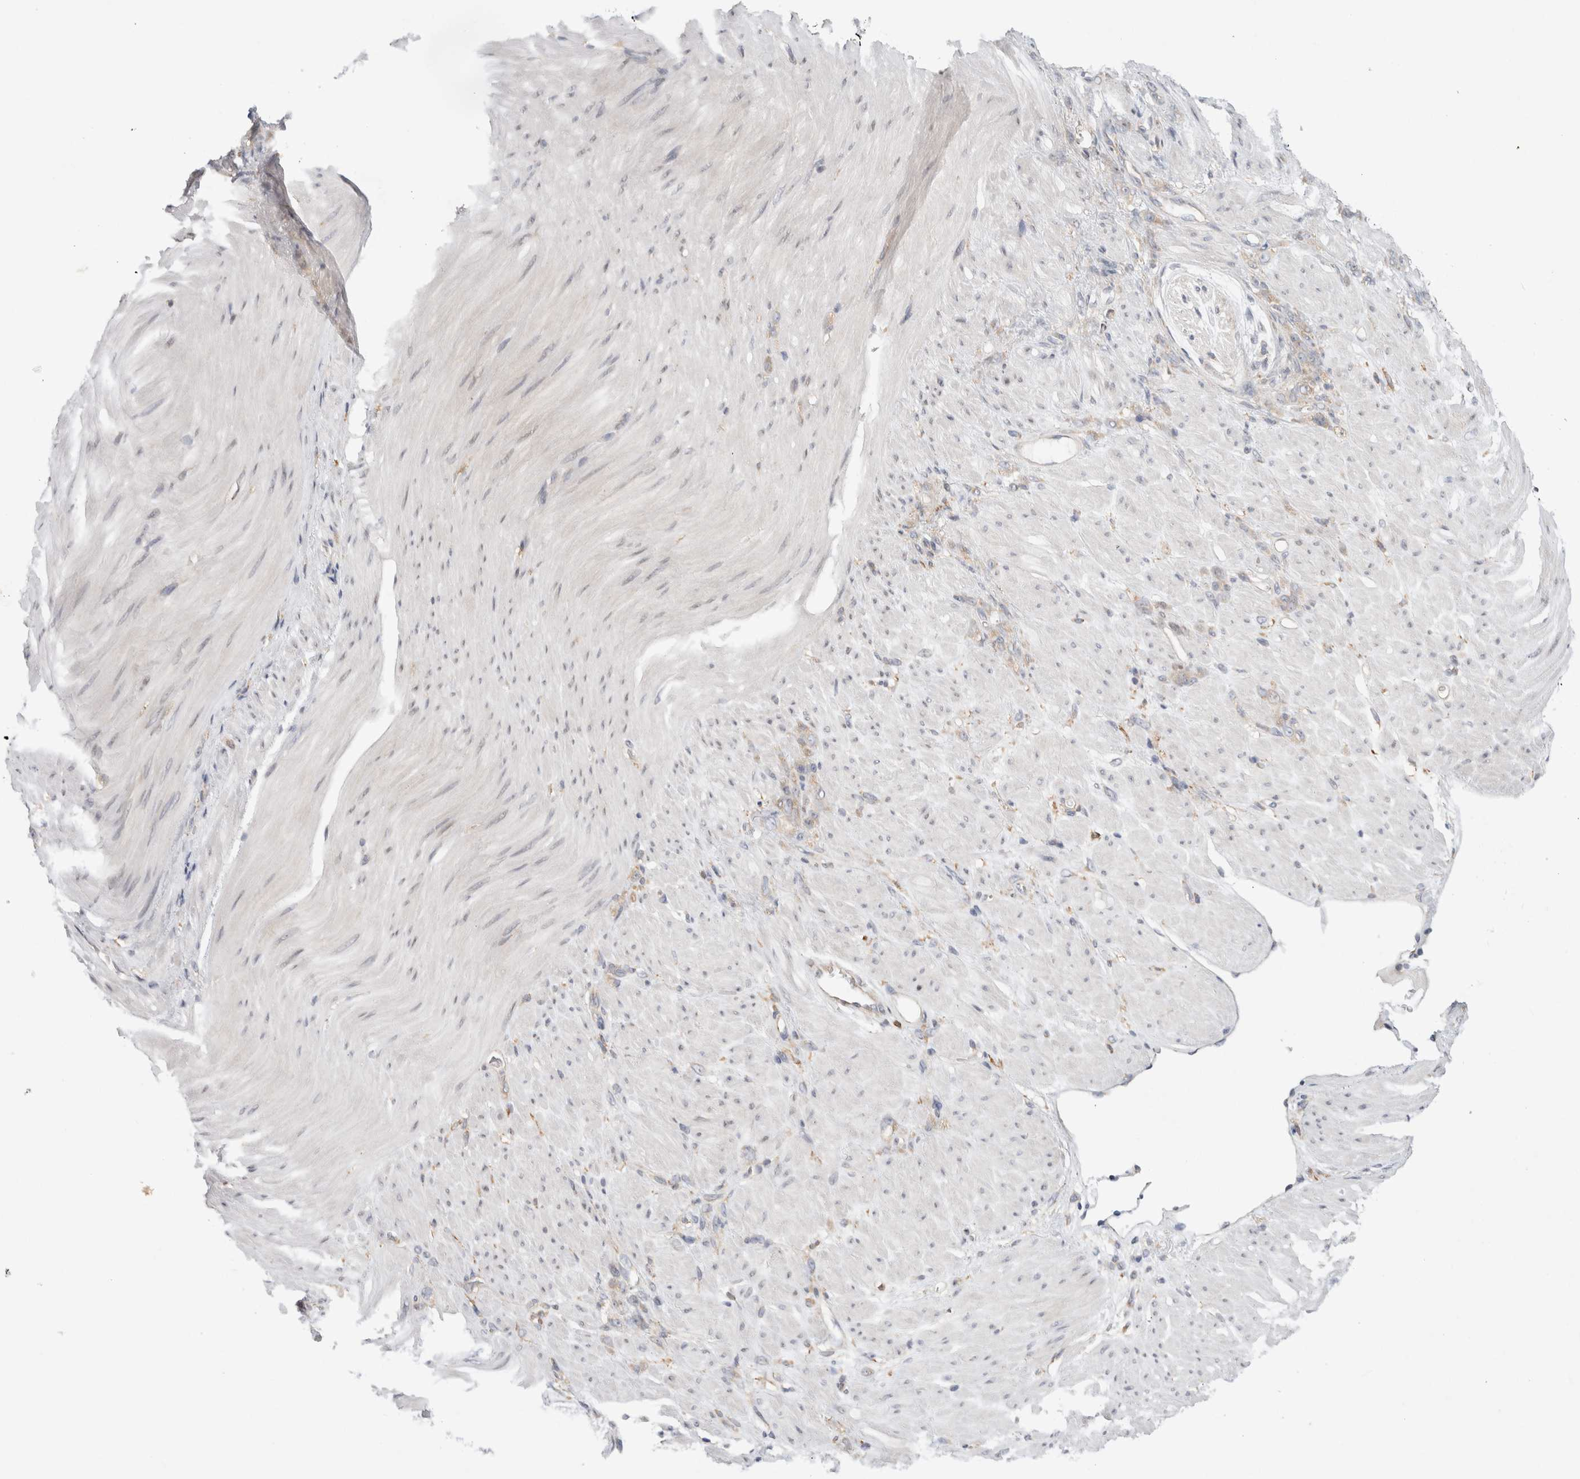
{"staining": {"intensity": "weak", "quantity": "<25%", "location": "cytoplasmic/membranous"}, "tissue": "stomach cancer", "cell_type": "Tumor cells", "image_type": "cancer", "snomed": [{"axis": "morphology", "description": "Normal tissue, NOS"}, {"axis": "morphology", "description": "Adenocarcinoma, NOS"}, {"axis": "topography", "description": "Stomach"}], "caption": "High magnification brightfield microscopy of stomach cancer (adenocarcinoma) stained with DAB (3,3'-diaminobenzidine) (brown) and counterstained with hematoxylin (blue): tumor cells show no significant expression.", "gene": "CDCA7L", "patient": {"sex": "male", "age": 82}}